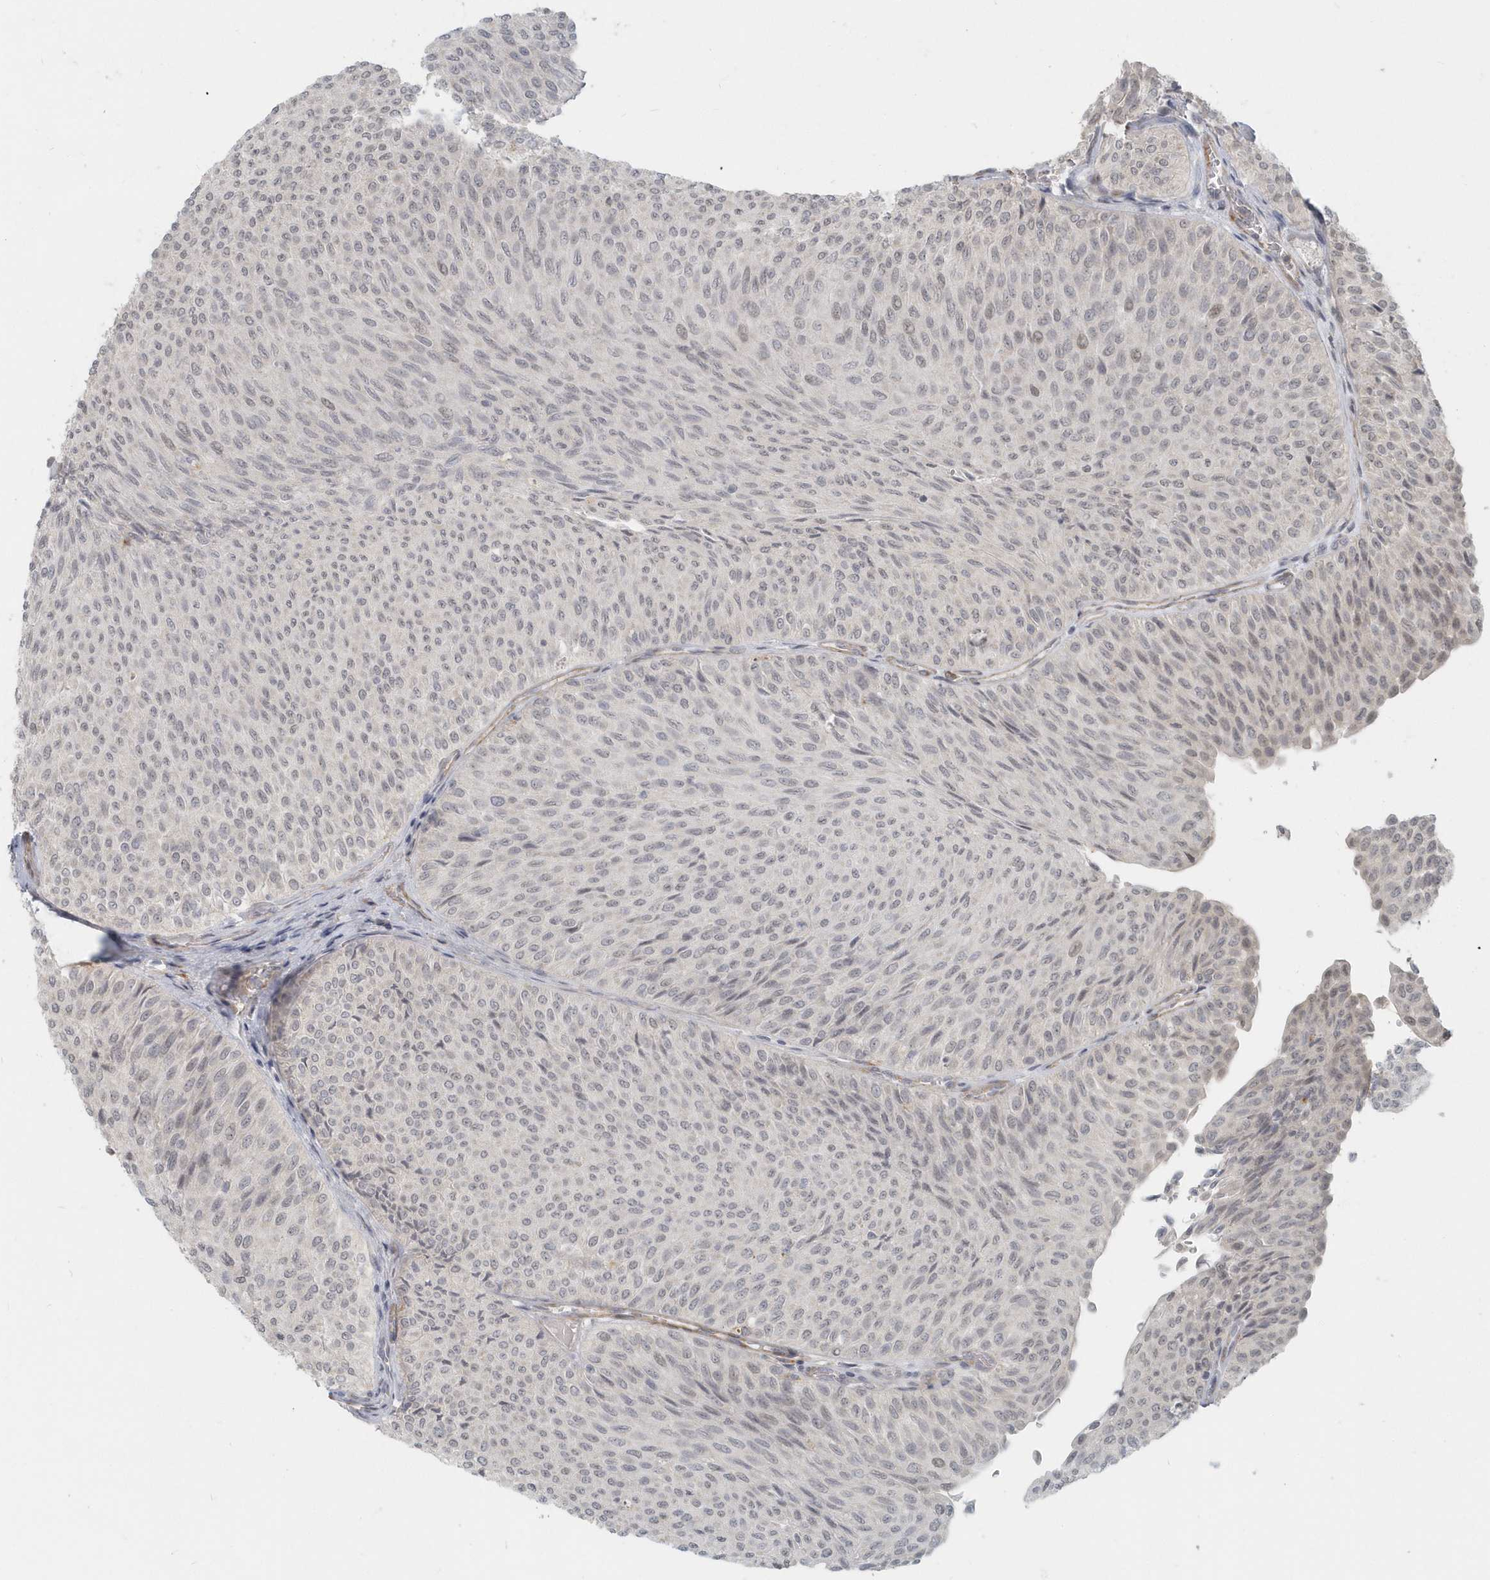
{"staining": {"intensity": "weak", "quantity": "<25%", "location": "nuclear"}, "tissue": "urothelial cancer", "cell_type": "Tumor cells", "image_type": "cancer", "snomed": [{"axis": "morphology", "description": "Urothelial carcinoma, Low grade"}, {"axis": "topography", "description": "Urinary bladder"}], "caption": "This is an immunohistochemistry histopathology image of urothelial cancer. There is no staining in tumor cells.", "gene": "NAPB", "patient": {"sex": "male", "age": 78}}